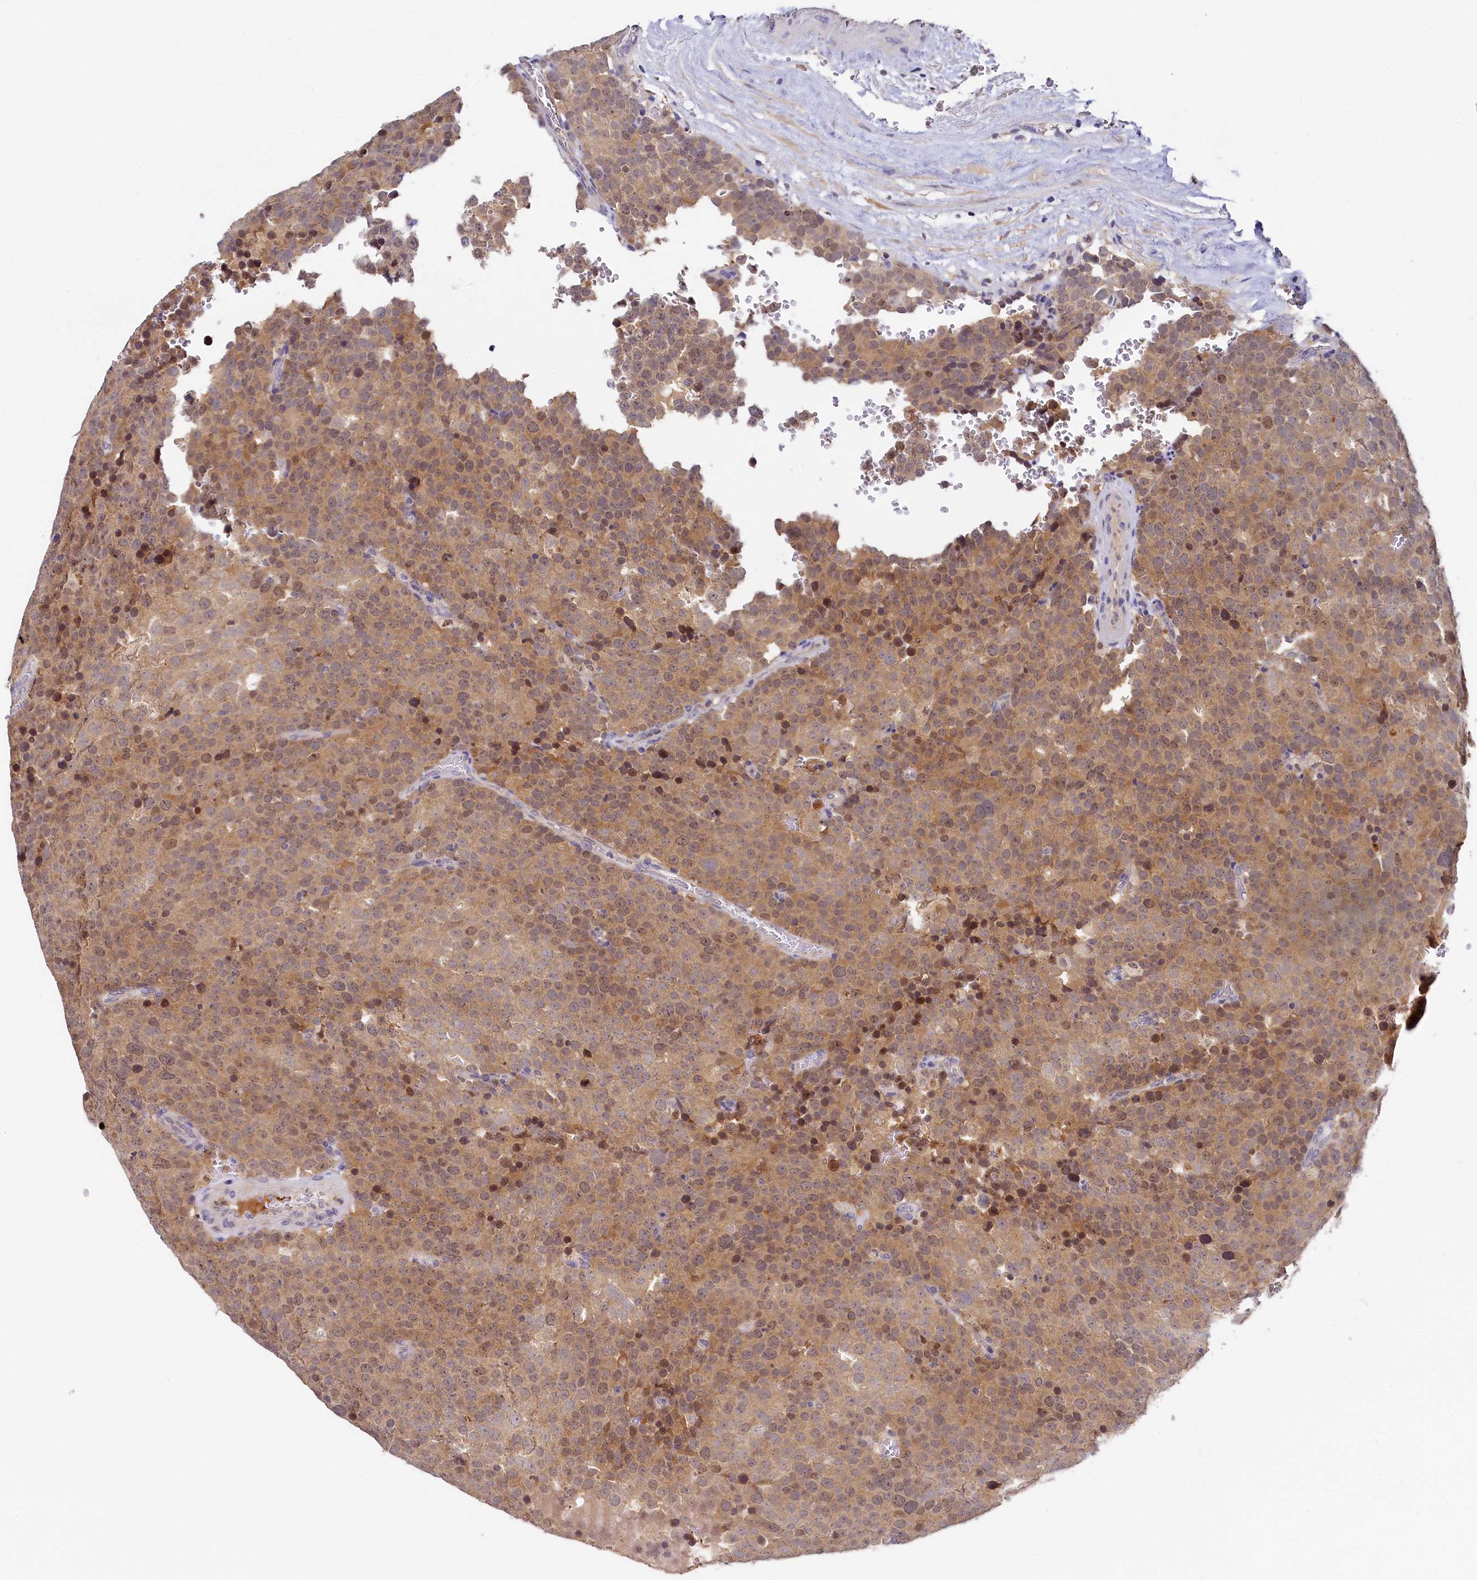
{"staining": {"intensity": "moderate", "quantity": ">75%", "location": "cytoplasmic/membranous"}, "tissue": "testis cancer", "cell_type": "Tumor cells", "image_type": "cancer", "snomed": [{"axis": "morphology", "description": "Seminoma, NOS"}, {"axis": "topography", "description": "Testis"}], "caption": "Testis cancer (seminoma) stained for a protein (brown) demonstrates moderate cytoplasmic/membranous positive positivity in about >75% of tumor cells.", "gene": "SPINK9", "patient": {"sex": "male", "age": 71}}